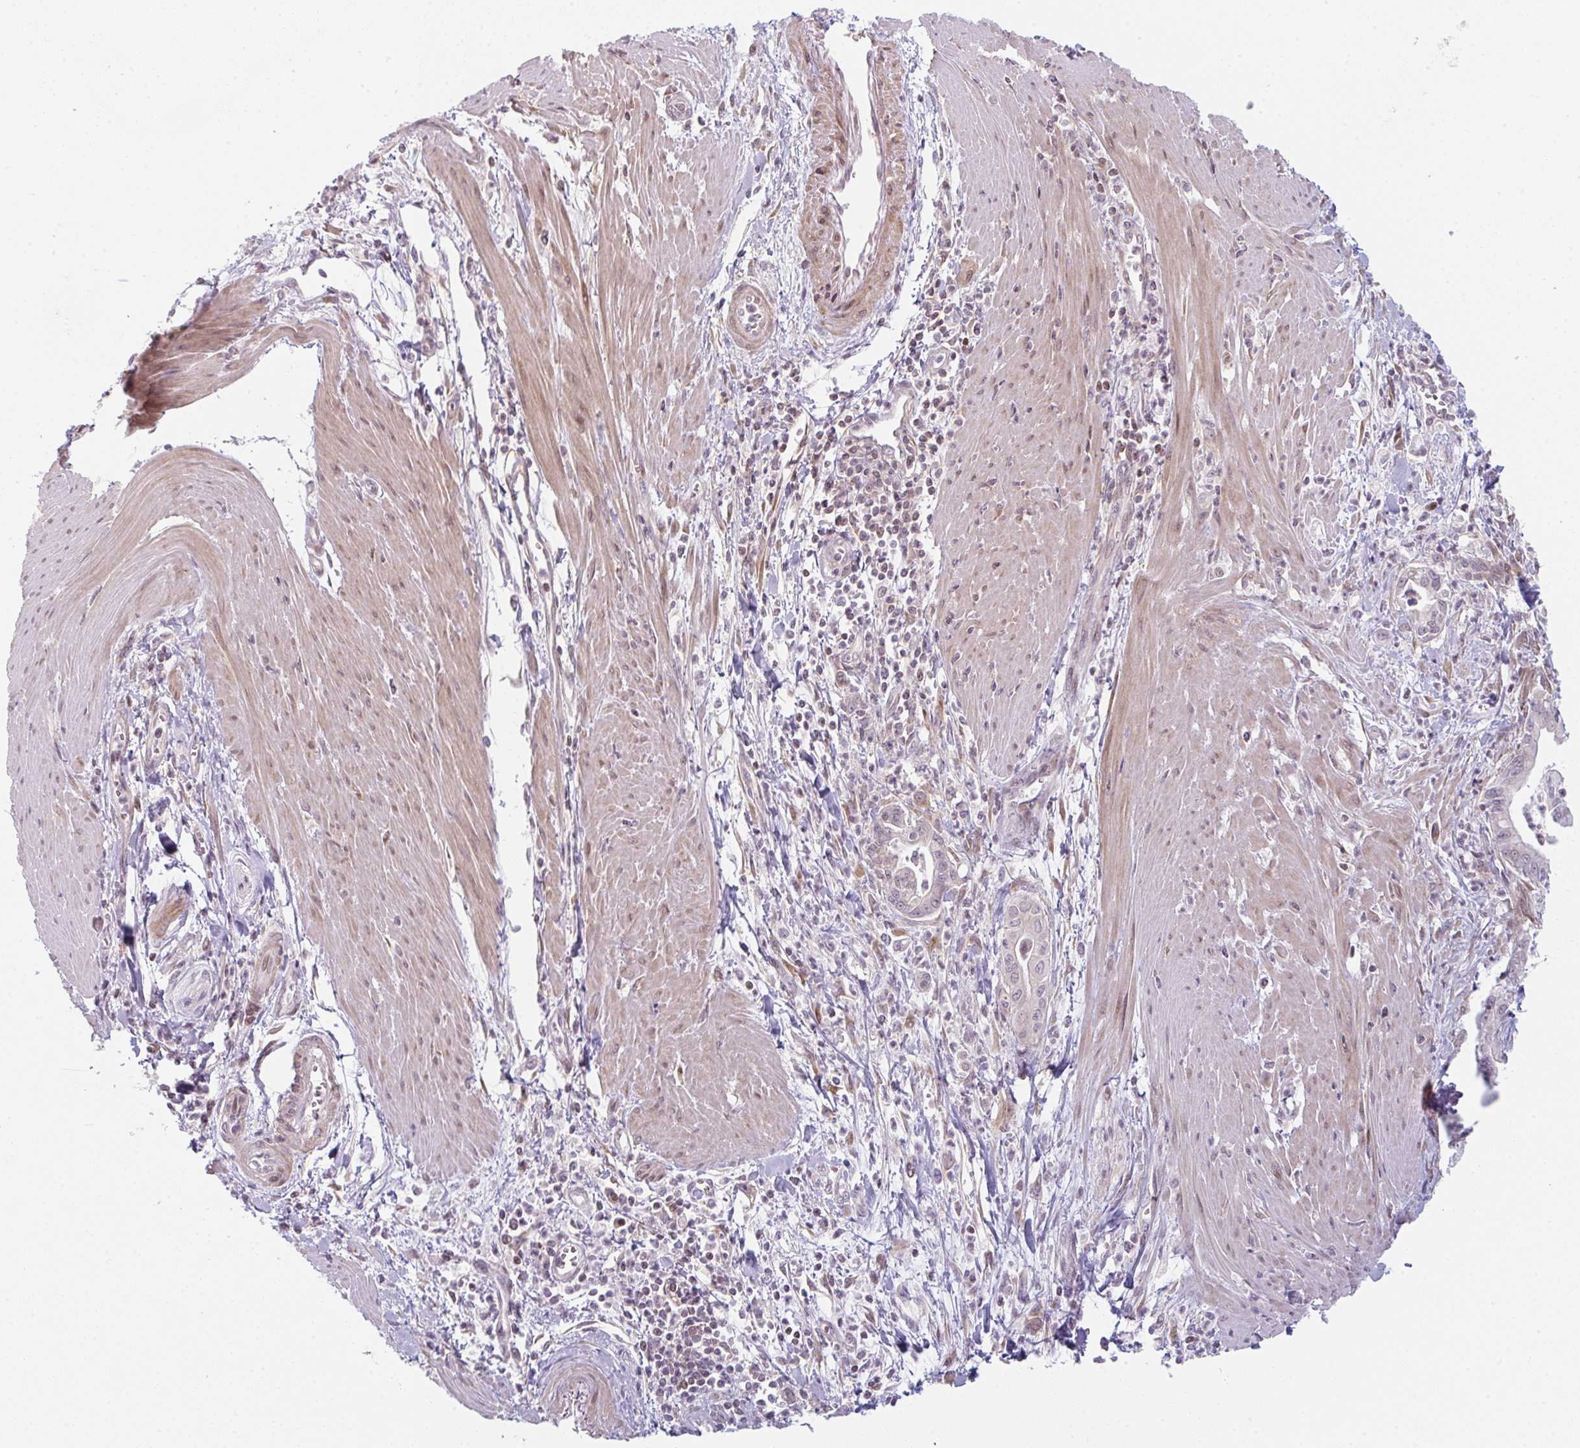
{"staining": {"intensity": "negative", "quantity": "none", "location": "none"}, "tissue": "pancreatic cancer", "cell_type": "Tumor cells", "image_type": "cancer", "snomed": [{"axis": "morphology", "description": "Adenocarcinoma, NOS"}, {"axis": "topography", "description": "Pancreas"}], "caption": "Tumor cells are negative for brown protein staining in pancreatic cancer. The staining was performed using DAB to visualize the protein expression in brown, while the nuclei were stained in blue with hematoxylin (Magnification: 20x).", "gene": "TMEM237", "patient": {"sex": "male", "age": 78}}